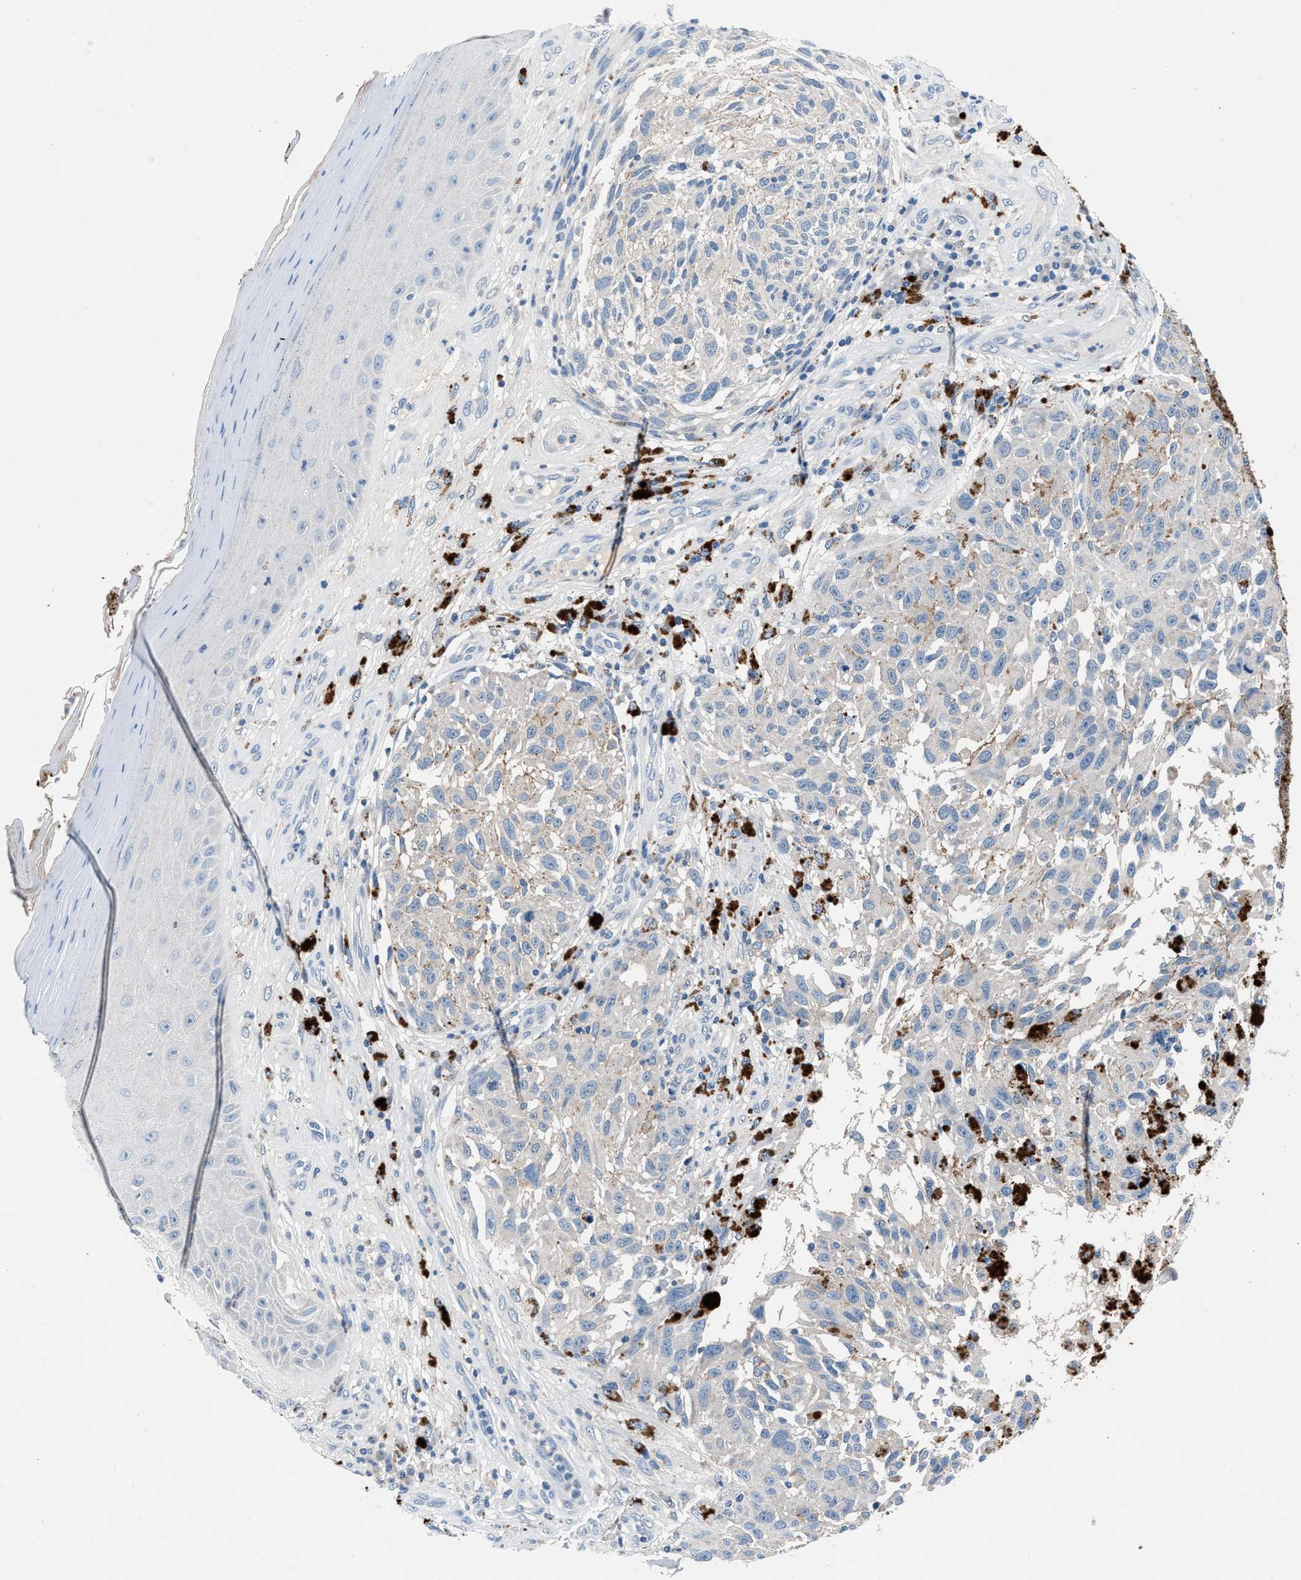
{"staining": {"intensity": "negative", "quantity": "none", "location": "none"}, "tissue": "melanoma", "cell_type": "Tumor cells", "image_type": "cancer", "snomed": [{"axis": "morphology", "description": "Malignant melanoma, NOS"}, {"axis": "topography", "description": "Skin"}], "caption": "This image is of melanoma stained with immunohistochemistry (IHC) to label a protein in brown with the nuclei are counter-stained blue. There is no positivity in tumor cells.", "gene": "DENND6B", "patient": {"sex": "female", "age": 73}}